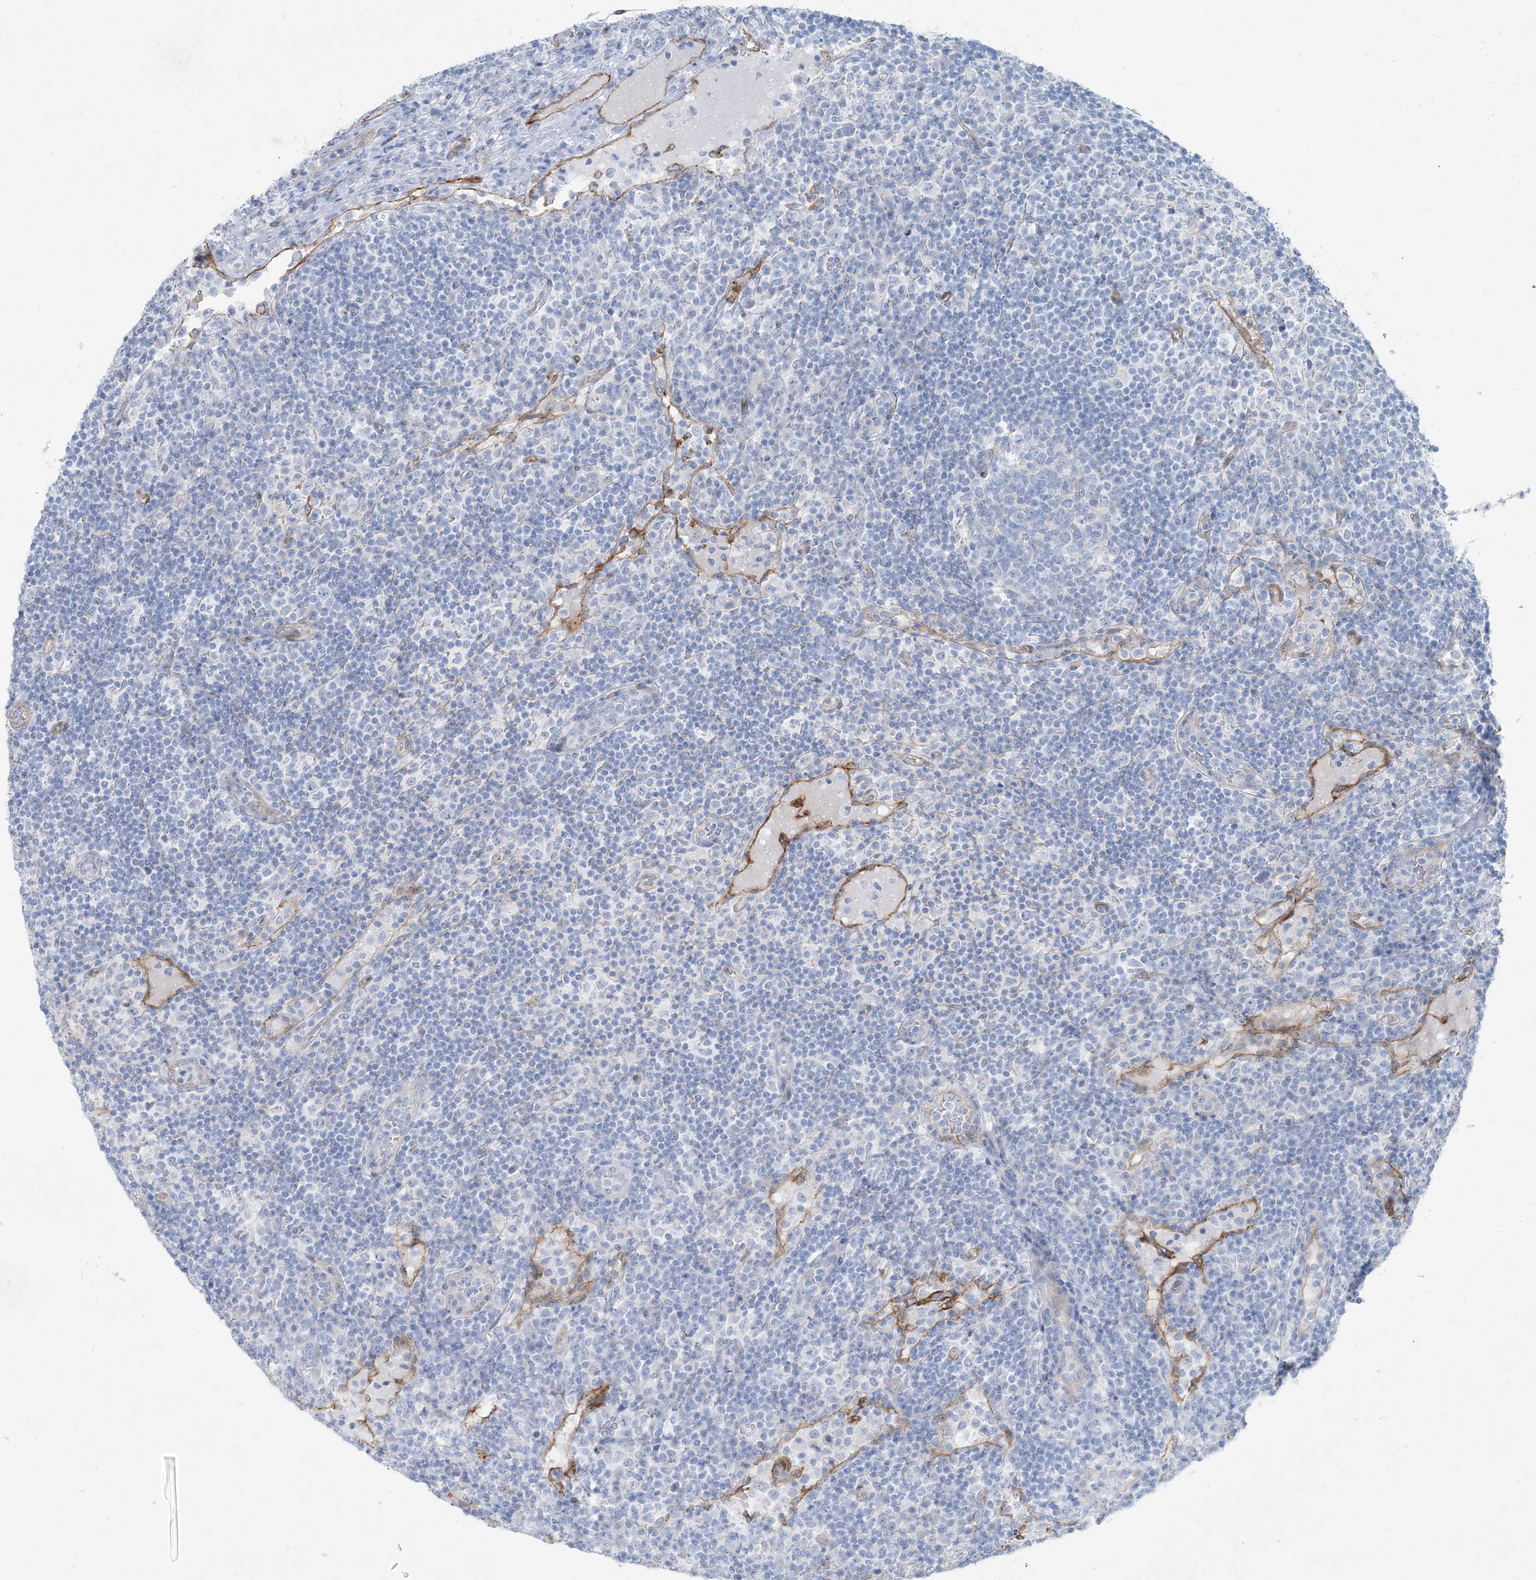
{"staining": {"intensity": "negative", "quantity": "none", "location": "none"}, "tissue": "lymph node", "cell_type": "Germinal center cells", "image_type": "normal", "snomed": [{"axis": "morphology", "description": "Normal tissue, NOS"}, {"axis": "topography", "description": "Lymph node"}], "caption": "High power microscopy histopathology image of an IHC image of normal lymph node, revealing no significant positivity in germinal center cells.", "gene": "PGM5", "patient": {"sex": "female", "age": 53}}